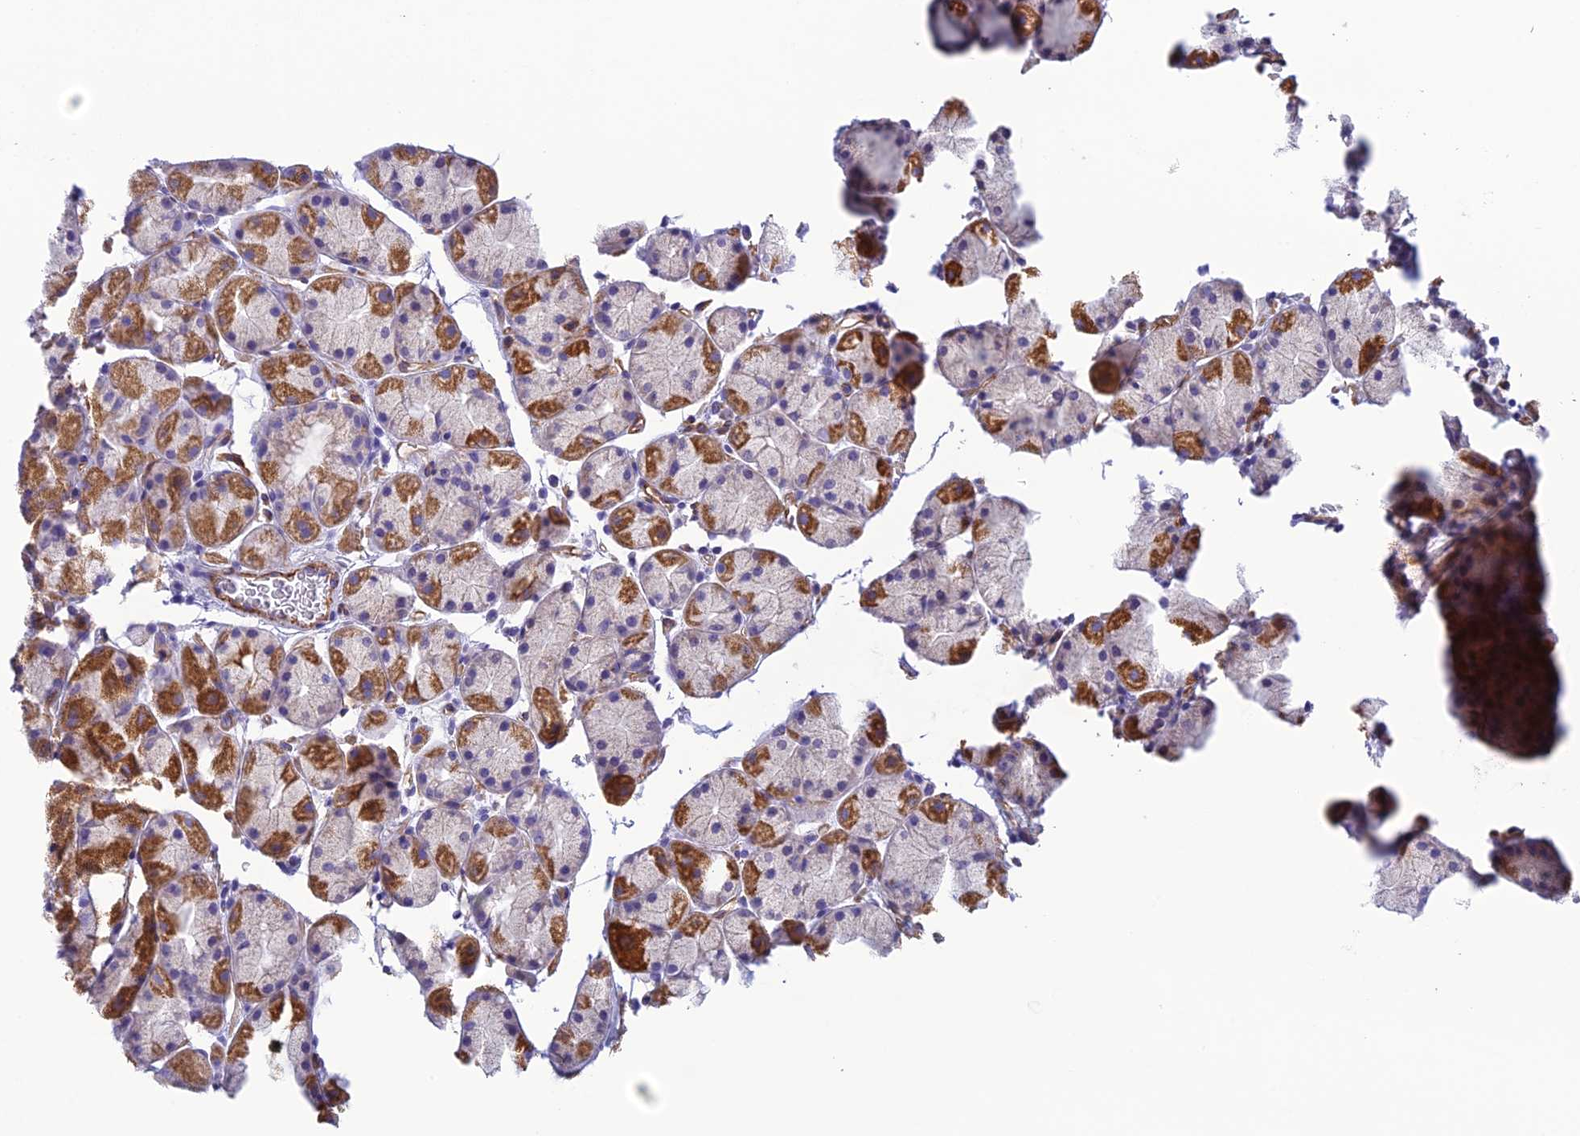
{"staining": {"intensity": "strong", "quantity": "25%-75%", "location": "cytoplasmic/membranous"}, "tissue": "stomach", "cell_type": "Glandular cells", "image_type": "normal", "snomed": [{"axis": "morphology", "description": "Normal tissue, NOS"}, {"axis": "topography", "description": "Stomach, upper"}, {"axis": "topography", "description": "Stomach"}], "caption": "The image shows staining of normal stomach, revealing strong cytoplasmic/membranous protein expression (brown color) within glandular cells. (IHC, brightfield microscopy, high magnification).", "gene": "POMGNT1", "patient": {"sex": "male", "age": 47}}